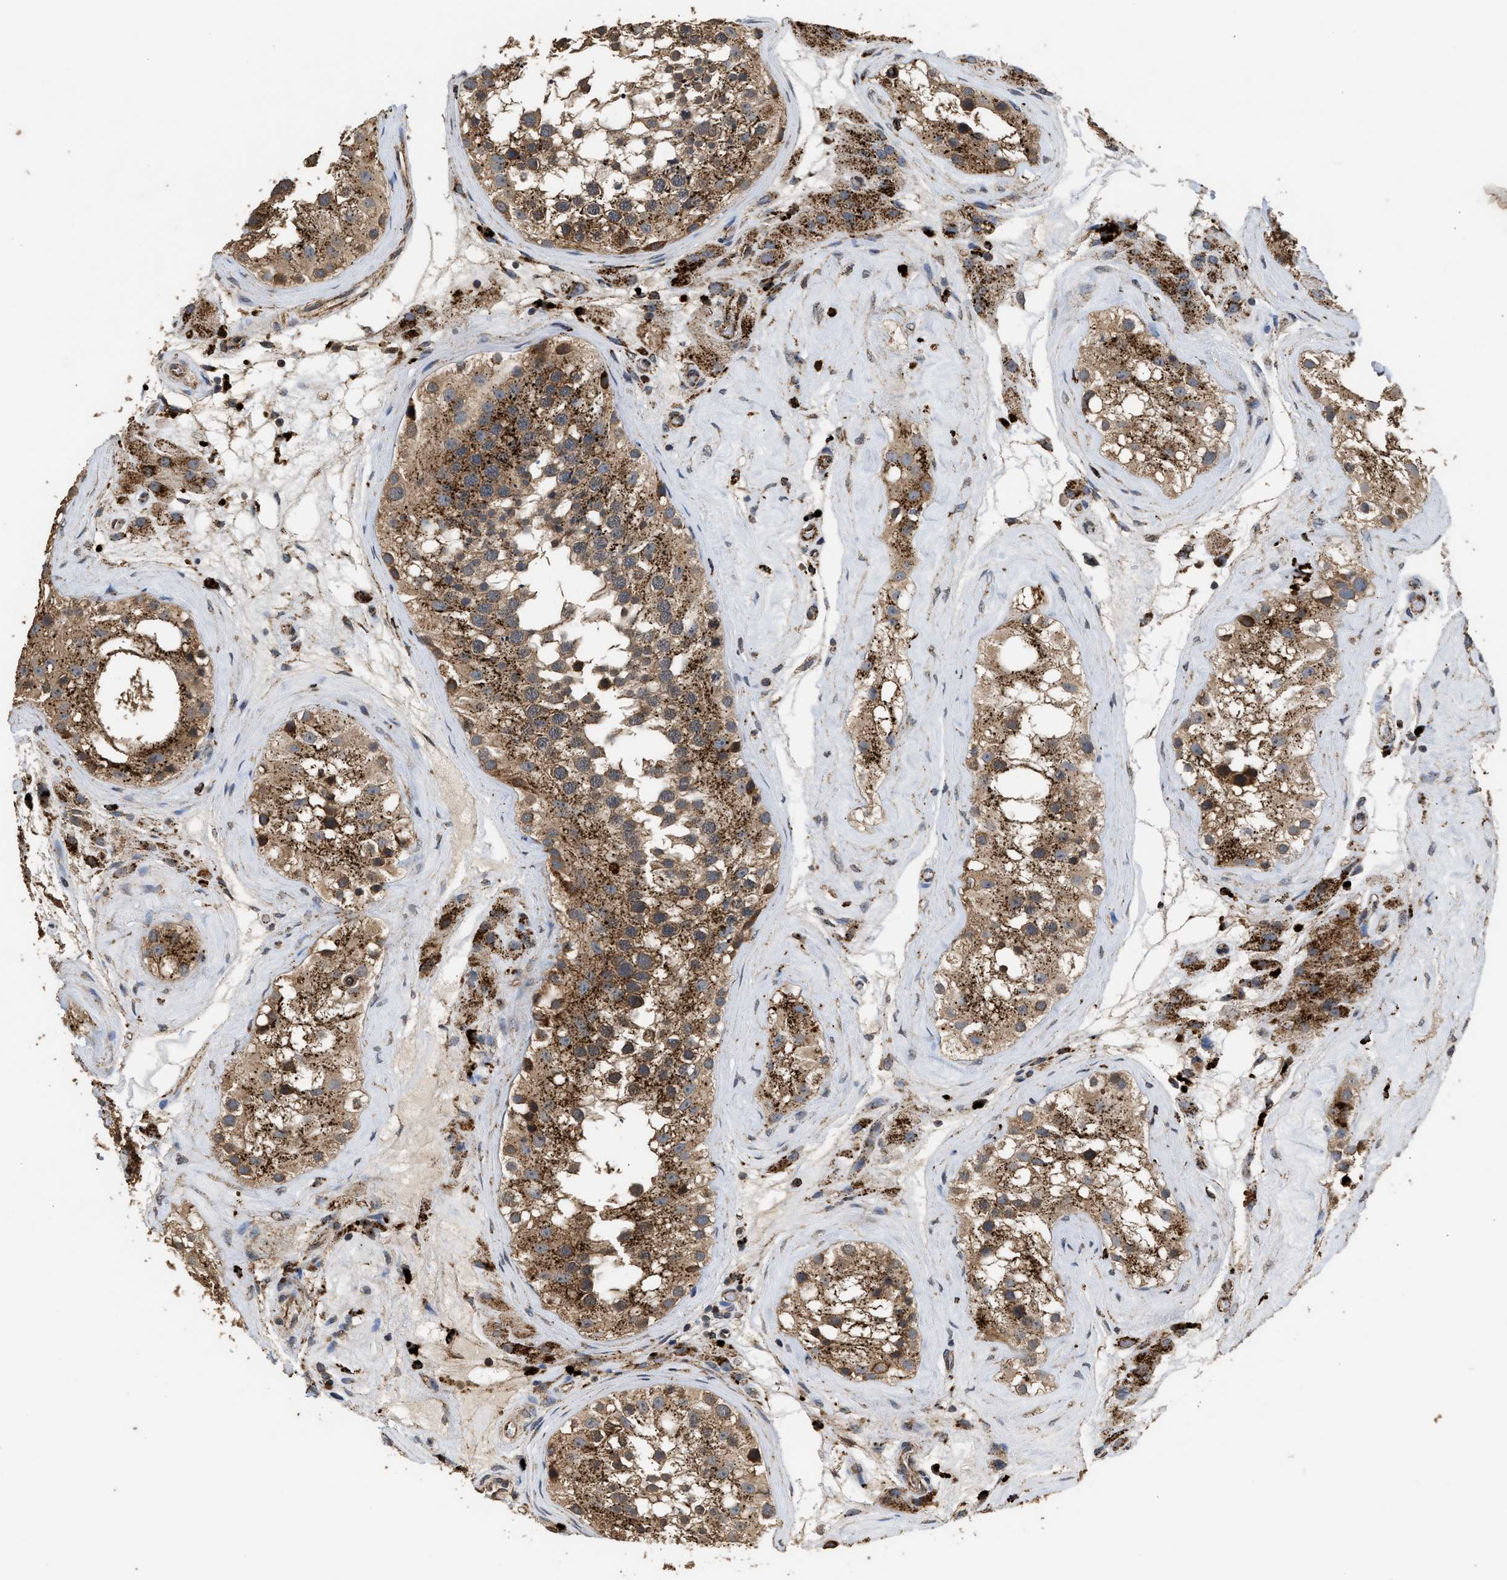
{"staining": {"intensity": "moderate", "quantity": ">75%", "location": "cytoplasmic/membranous"}, "tissue": "testis", "cell_type": "Cells in seminiferous ducts", "image_type": "normal", "snomed": [{"axis": "morphology", "description": "Normal tissue, NOS"}, {"axis": "morphology", "description": "Seminoma, NOS"}, {"axis": "topography", "description": "Testis"}], "caption": "Cells in seminiferous ducts exhibit medium levels of moderate cytoplasmic/membranous staining in approximately >75% of cells in unremarkable human testis.", "gene": "CTSV", "patient": {"sex": "male", "age": 71}}